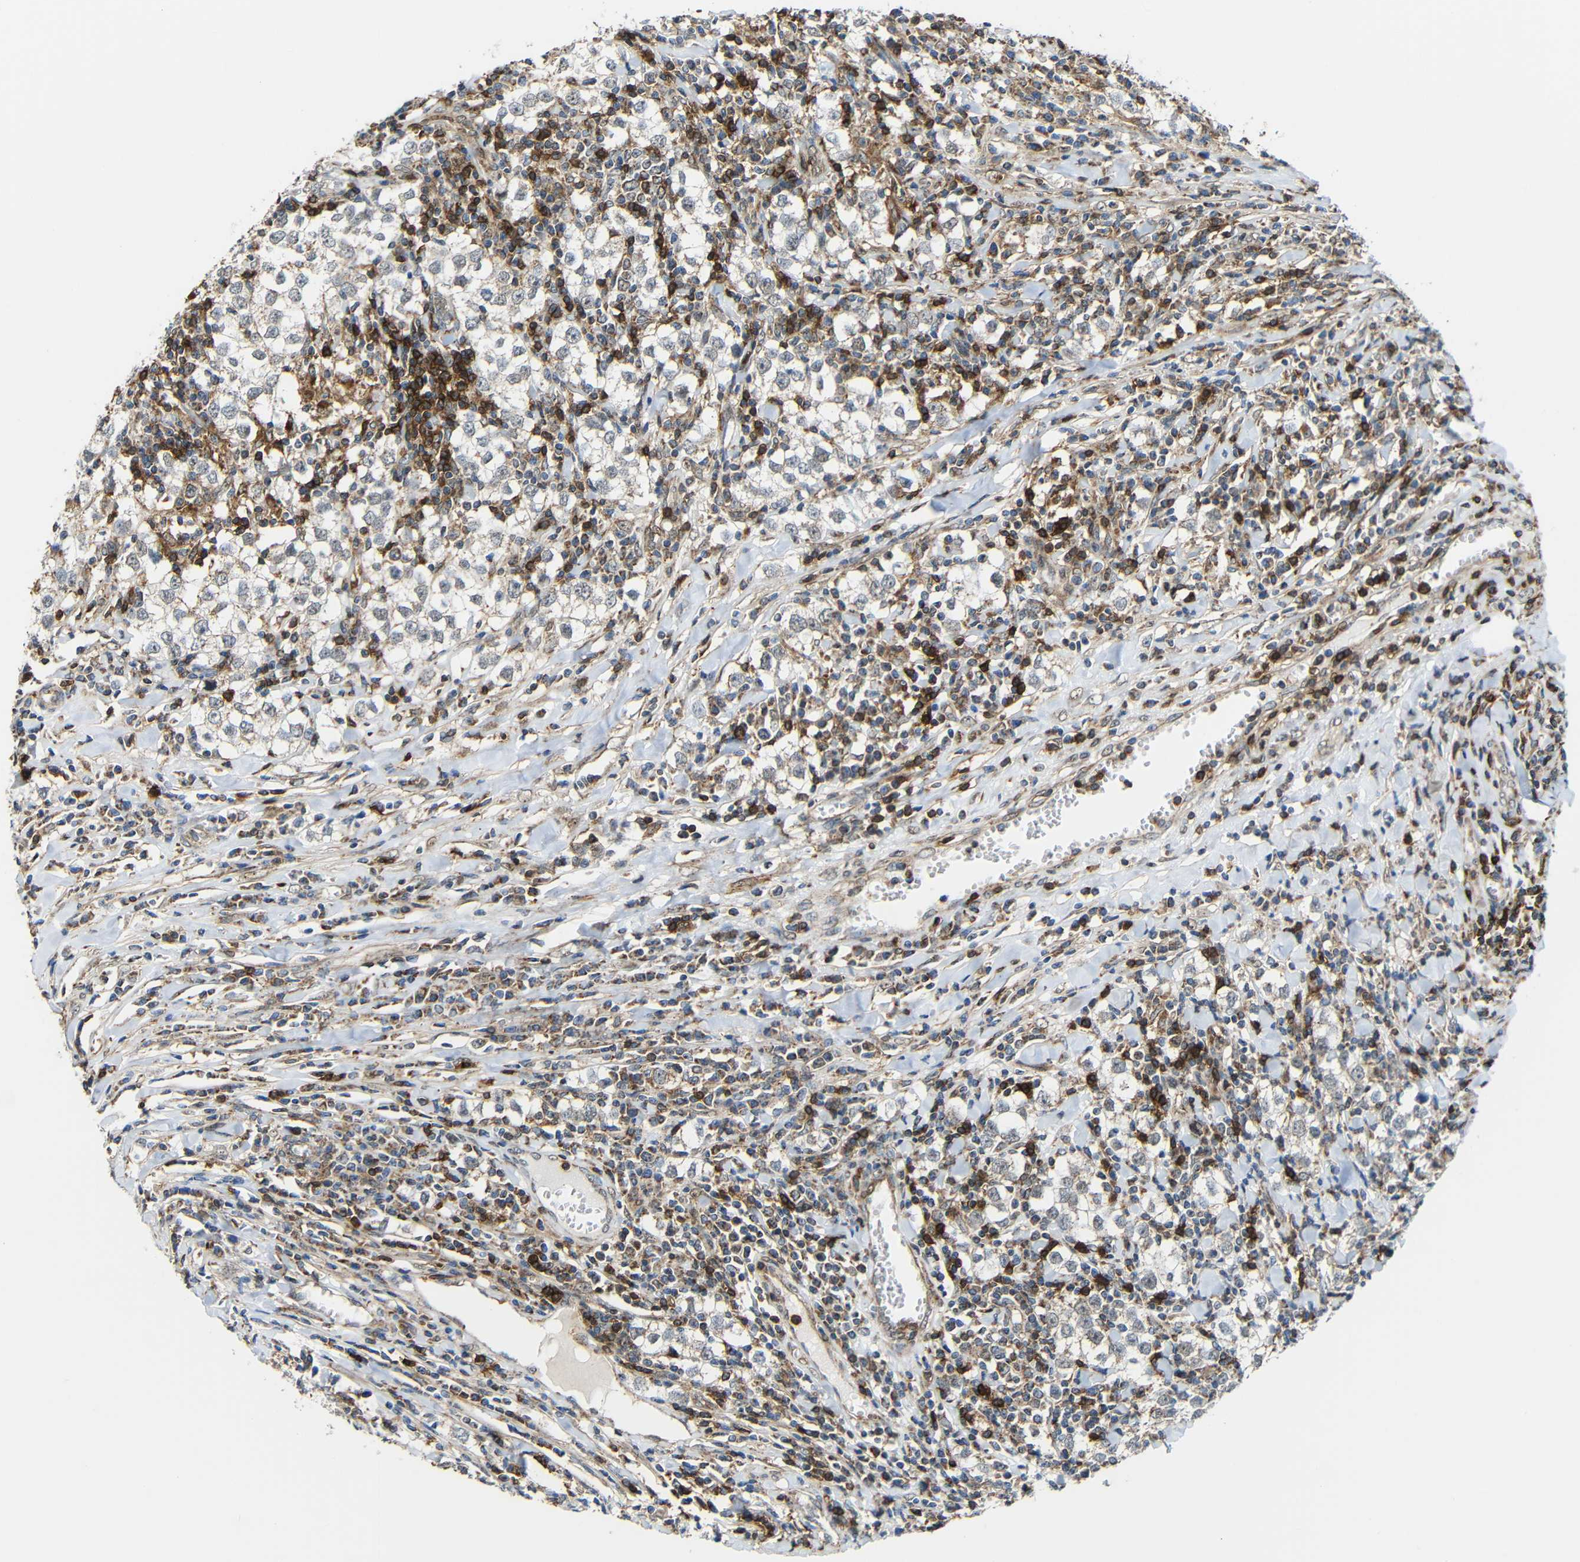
{"staining": {"intensity": "negative", "quantity": "none", "location": "none"}, "tissue": "testis cancer", "cell_type": "Tumor cells", "image_type": "cancer", "snomed": [{"axis": "morphology", "description": "Seminoma, NOS"}, {"axis": "morphology", "description": "Carcinoma, Embryonal, NOS"}, {"axis": "topography", "description": "Testis"}], "caption": "A micrograph of human embryonal carcinoma (testis) is negative for staining in tumor cells.", "gene": "C1GALT1", "patient": {"sex": "male", "age": 36}}